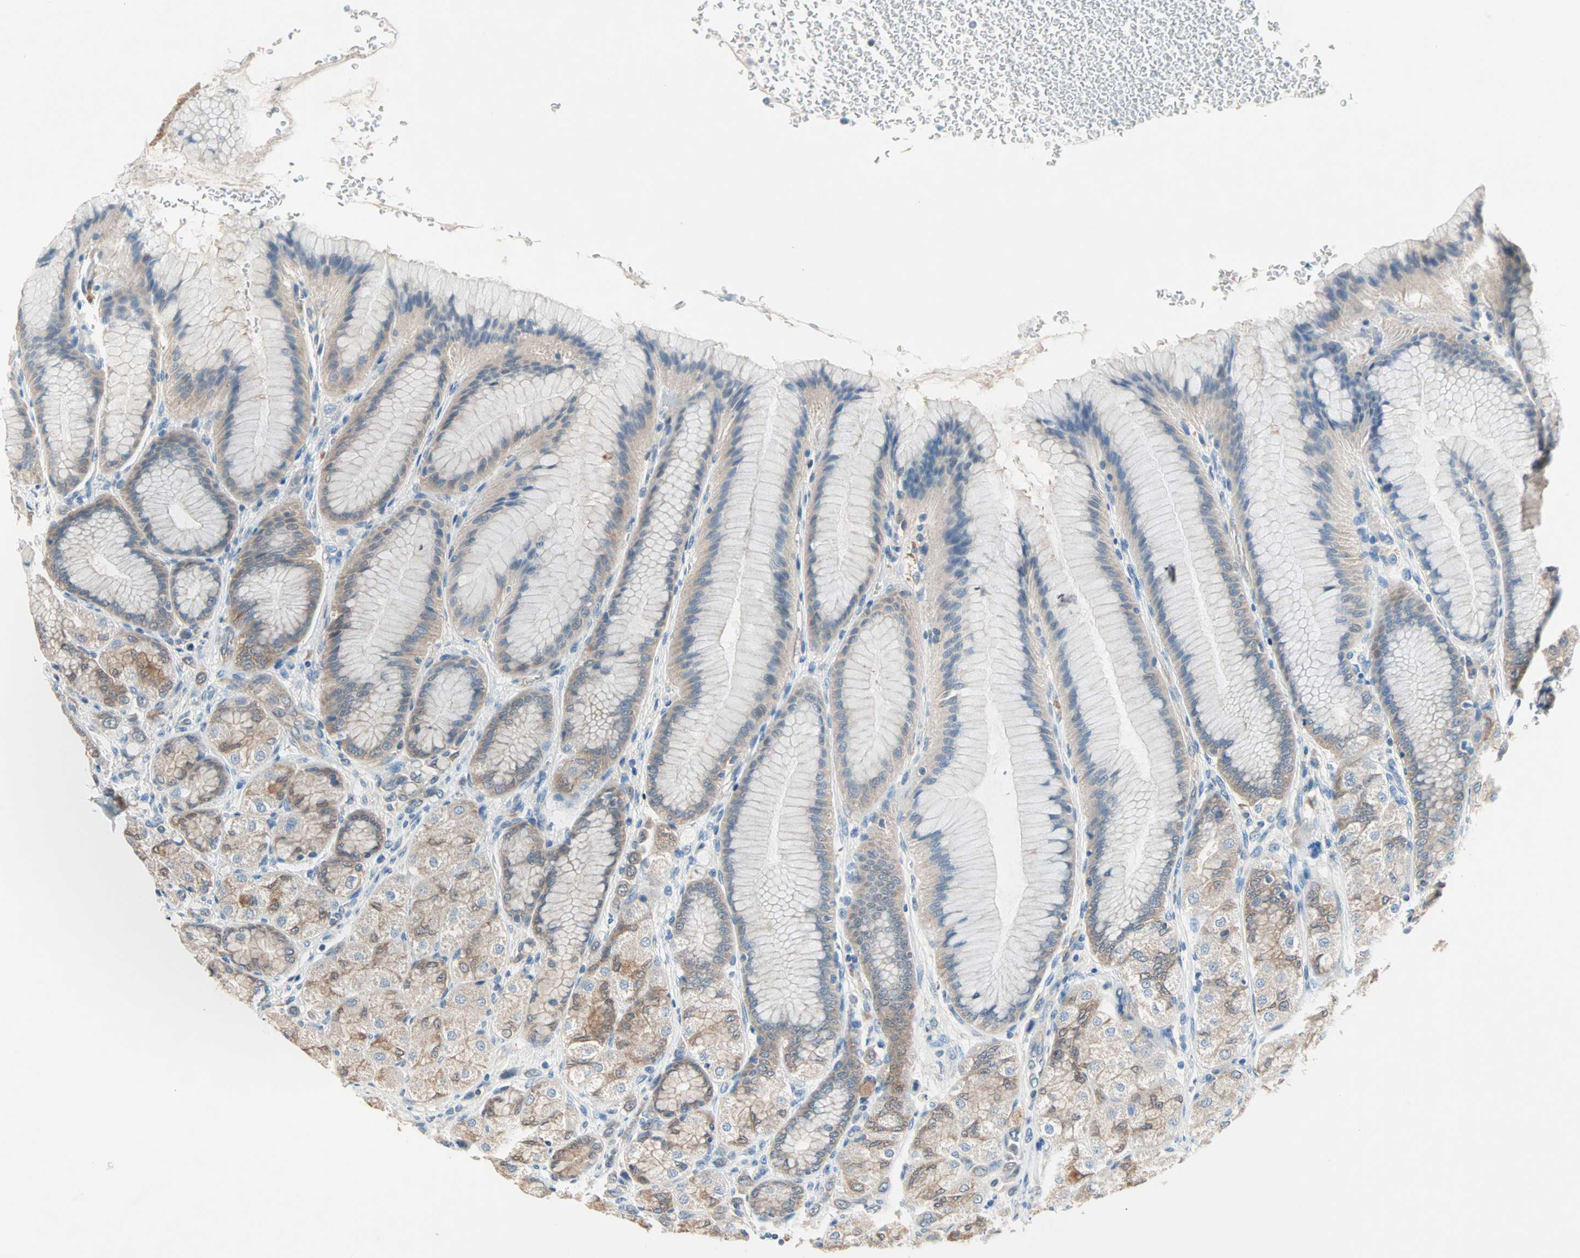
{"staining": {"intensity": "moderate", "quantity": "25%-75%", "location": "cytoplasmic/membranous"}, "tissue": "stomach", "cell_type": "Glandular cells", "image_type": "normal", "snomed": [{"axis": "morphology", "description": "Normal tissue, NOS"}, {"axis": "morphology", "description": "Adenocarcinoma, NOS"}, {"axis": "topography", "description": "Stomach"}, {"axis": "topography", "description": "Stomach, lower"}], "caption": "IHC (DAB (3,3'-diaminobenzidine)) staining of normal stomach demonstrates moderate cytoplasmic/membranous protein staining in approximately 25%-75% of glandular cells.", "gene": "MPI", "patient": {"sex": "female", "age": 65}}